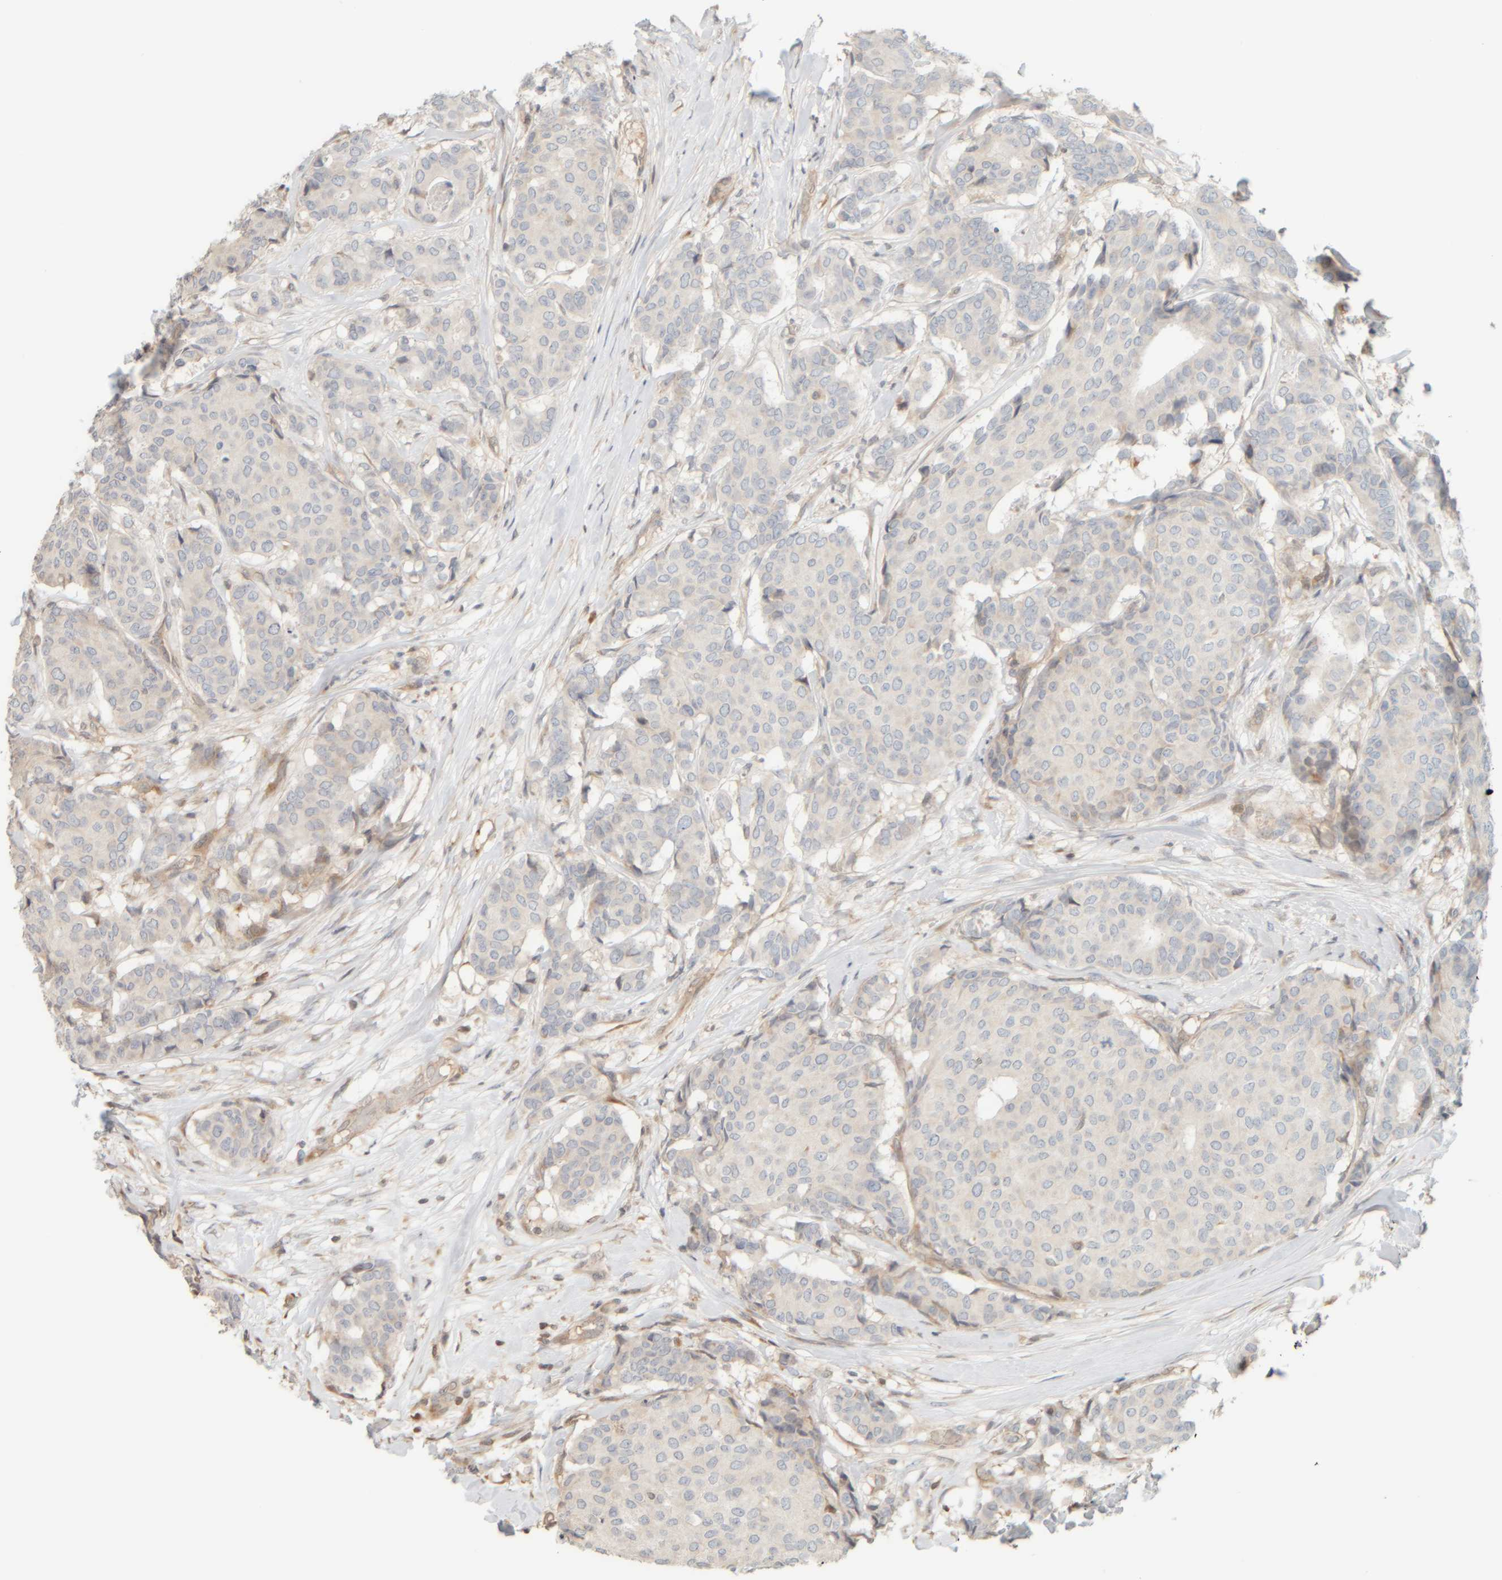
{"staining": {"intensity": "negative", "quantity": "none", "location": "none"}, "tissue": "breast cancer", "cell_type": "Tumor cells", "image_type": "cancer", "snomed": [{"axis": "morphology", "description": "Duct carcinoma"}, {"axis": "topography", "description": "Breast"}], "caption": "IHC histopathology image of breast invasive ductal carcinoma stained for a protein (brown), which demonstrates no staining in tumor cells.", "gene": "PTGES3L-AARSD1", "patient": {"sex": "female", "age": 75}}